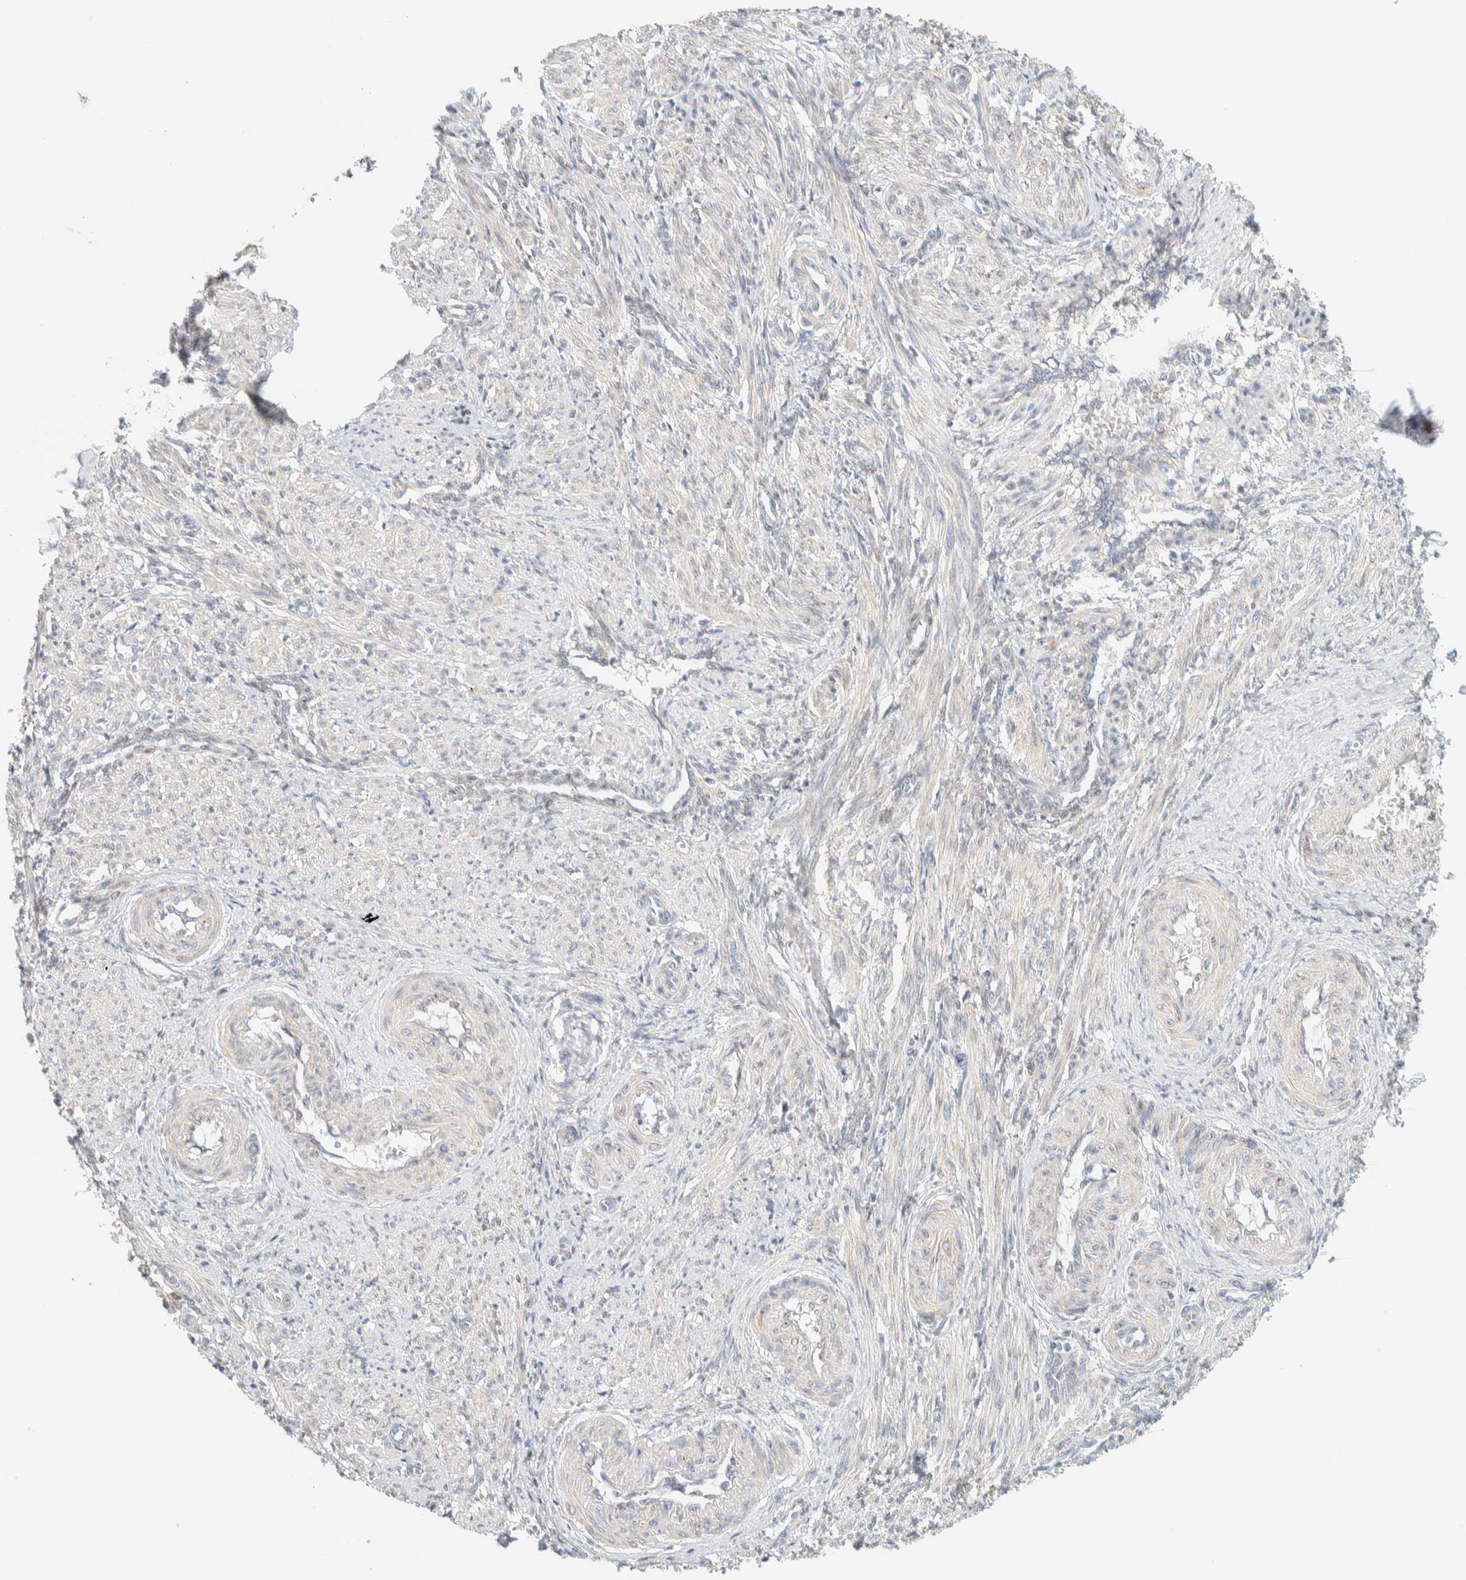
{"staining": {"intensity": "negative", "quantity": "none", "location": "none"}, "tissue": "smooth muscle", "cell_type": "Smooth muscle cells", "image_type": "normal", "snomed": [{"axis": "morphology", "description": "Normal tissue, NOS"}, {"axis": "topography", "description": "Endometrium"}], "caption": "This photomicrograph is of benign smooth muscle stained with immunohistochemistry to label a protein in brown with the nuclei are counter-stained blue. There is no expression in smooth muscle cells. (DAB immunohistochemistry visualized using brightfield microscopy, high magnification).", "gene": "NT5C", "patient": {"sex": "female", "age": 33}}